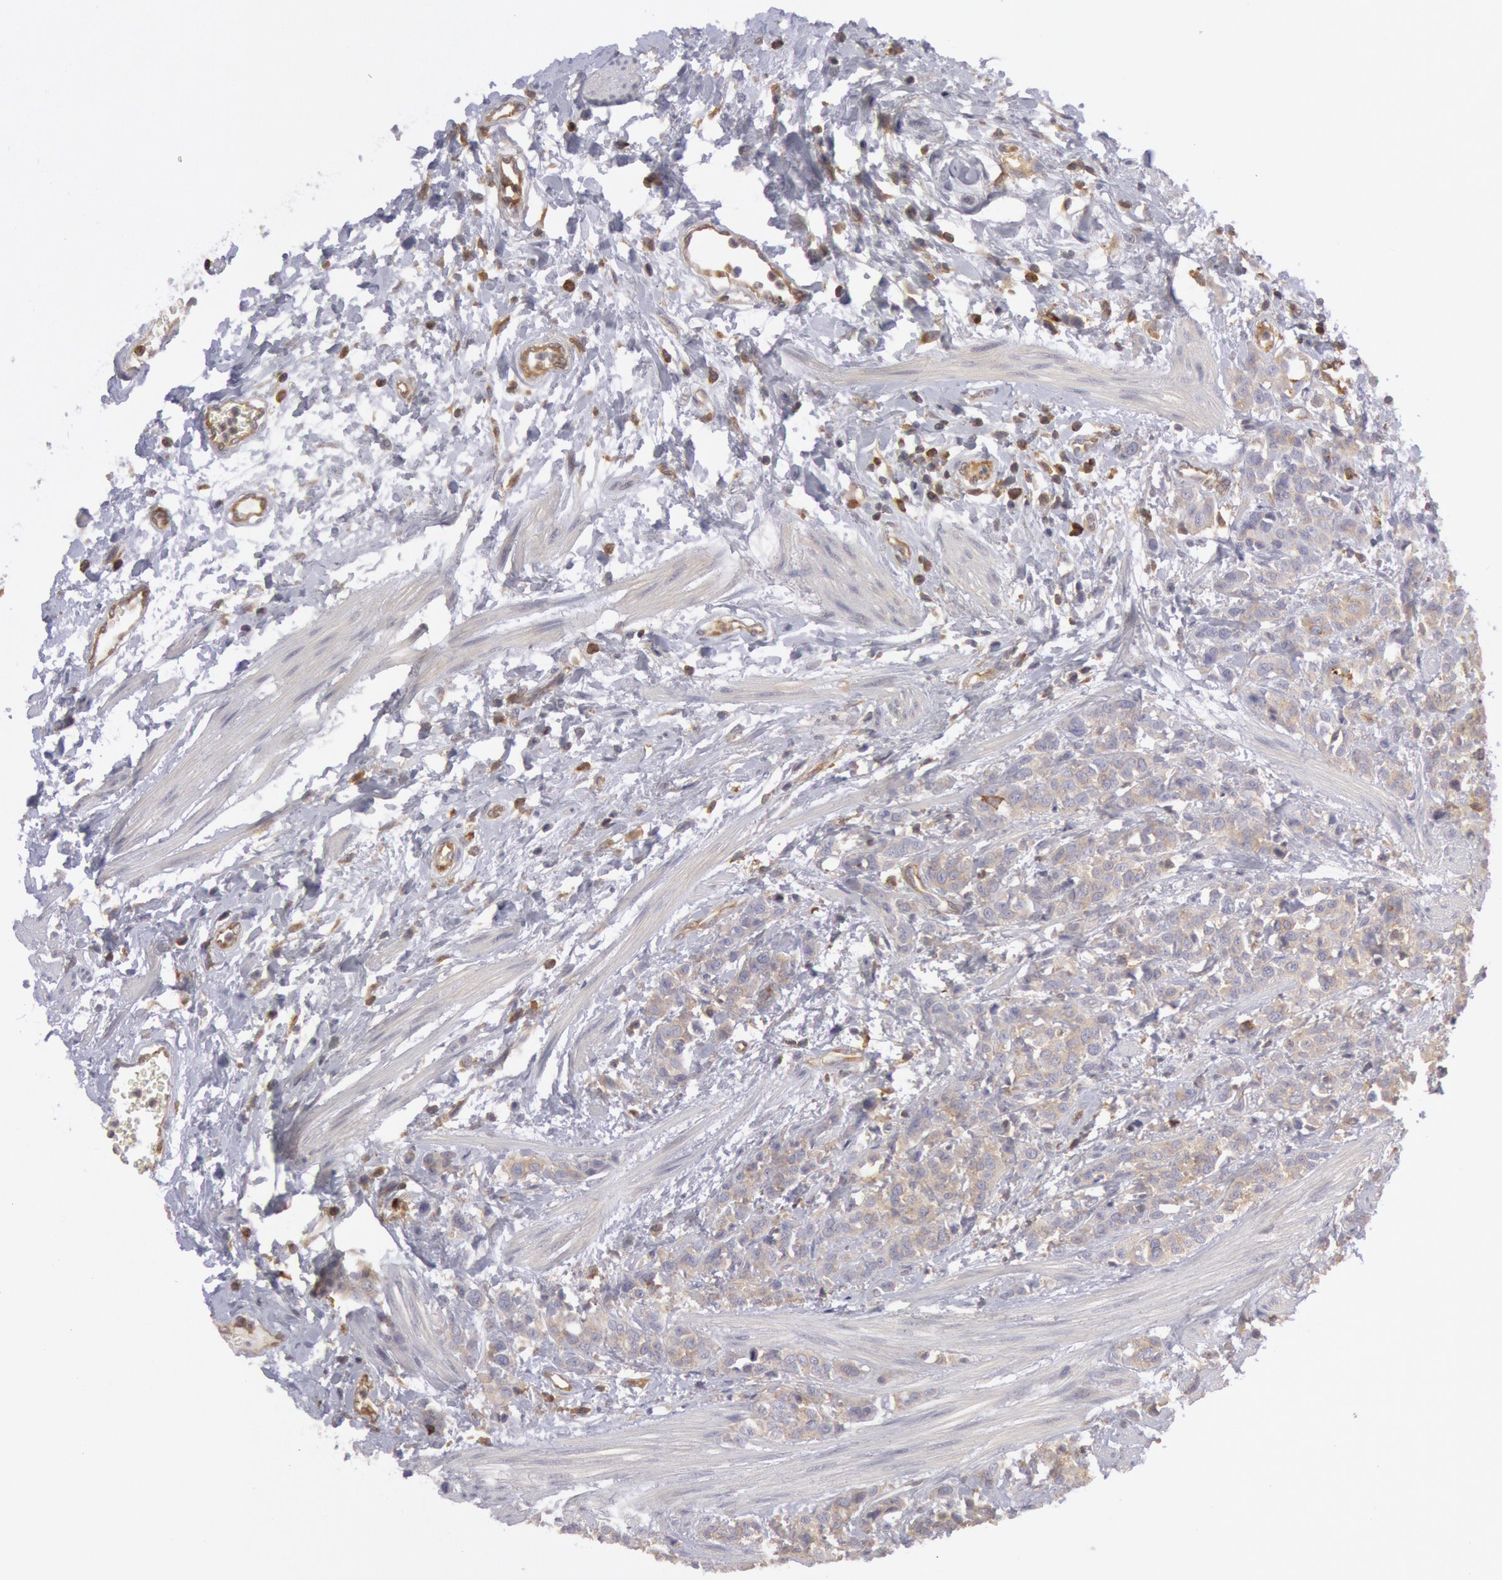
{"staining": {"intensity": "weak", "quantity": "25%-75%", "location": "cytoplasmic/membranous"}, "tissue": "urothelial cancer", "cell_type": "Tumor cells", "image_type": "cancer", "snomed": [{"axis": "morphology", "description": "Urothelial carcinoma, High grade"}, {"axis": "topography", "description": "Urinary bladder"}], "caption": "Immunohistochemistry (IHC) histopathology image of neoplastic tissue: human high-grade urothelial carcinoma stained using immunohistochemistry shows low levels of weak protein expression localized specifically in the cytoplasmic/membranous of tumor cells, appearing as a cytoplasmic/membranous brown color.", "gene": "IKBKB", "patient": {"sex": "male", "age": 56}}